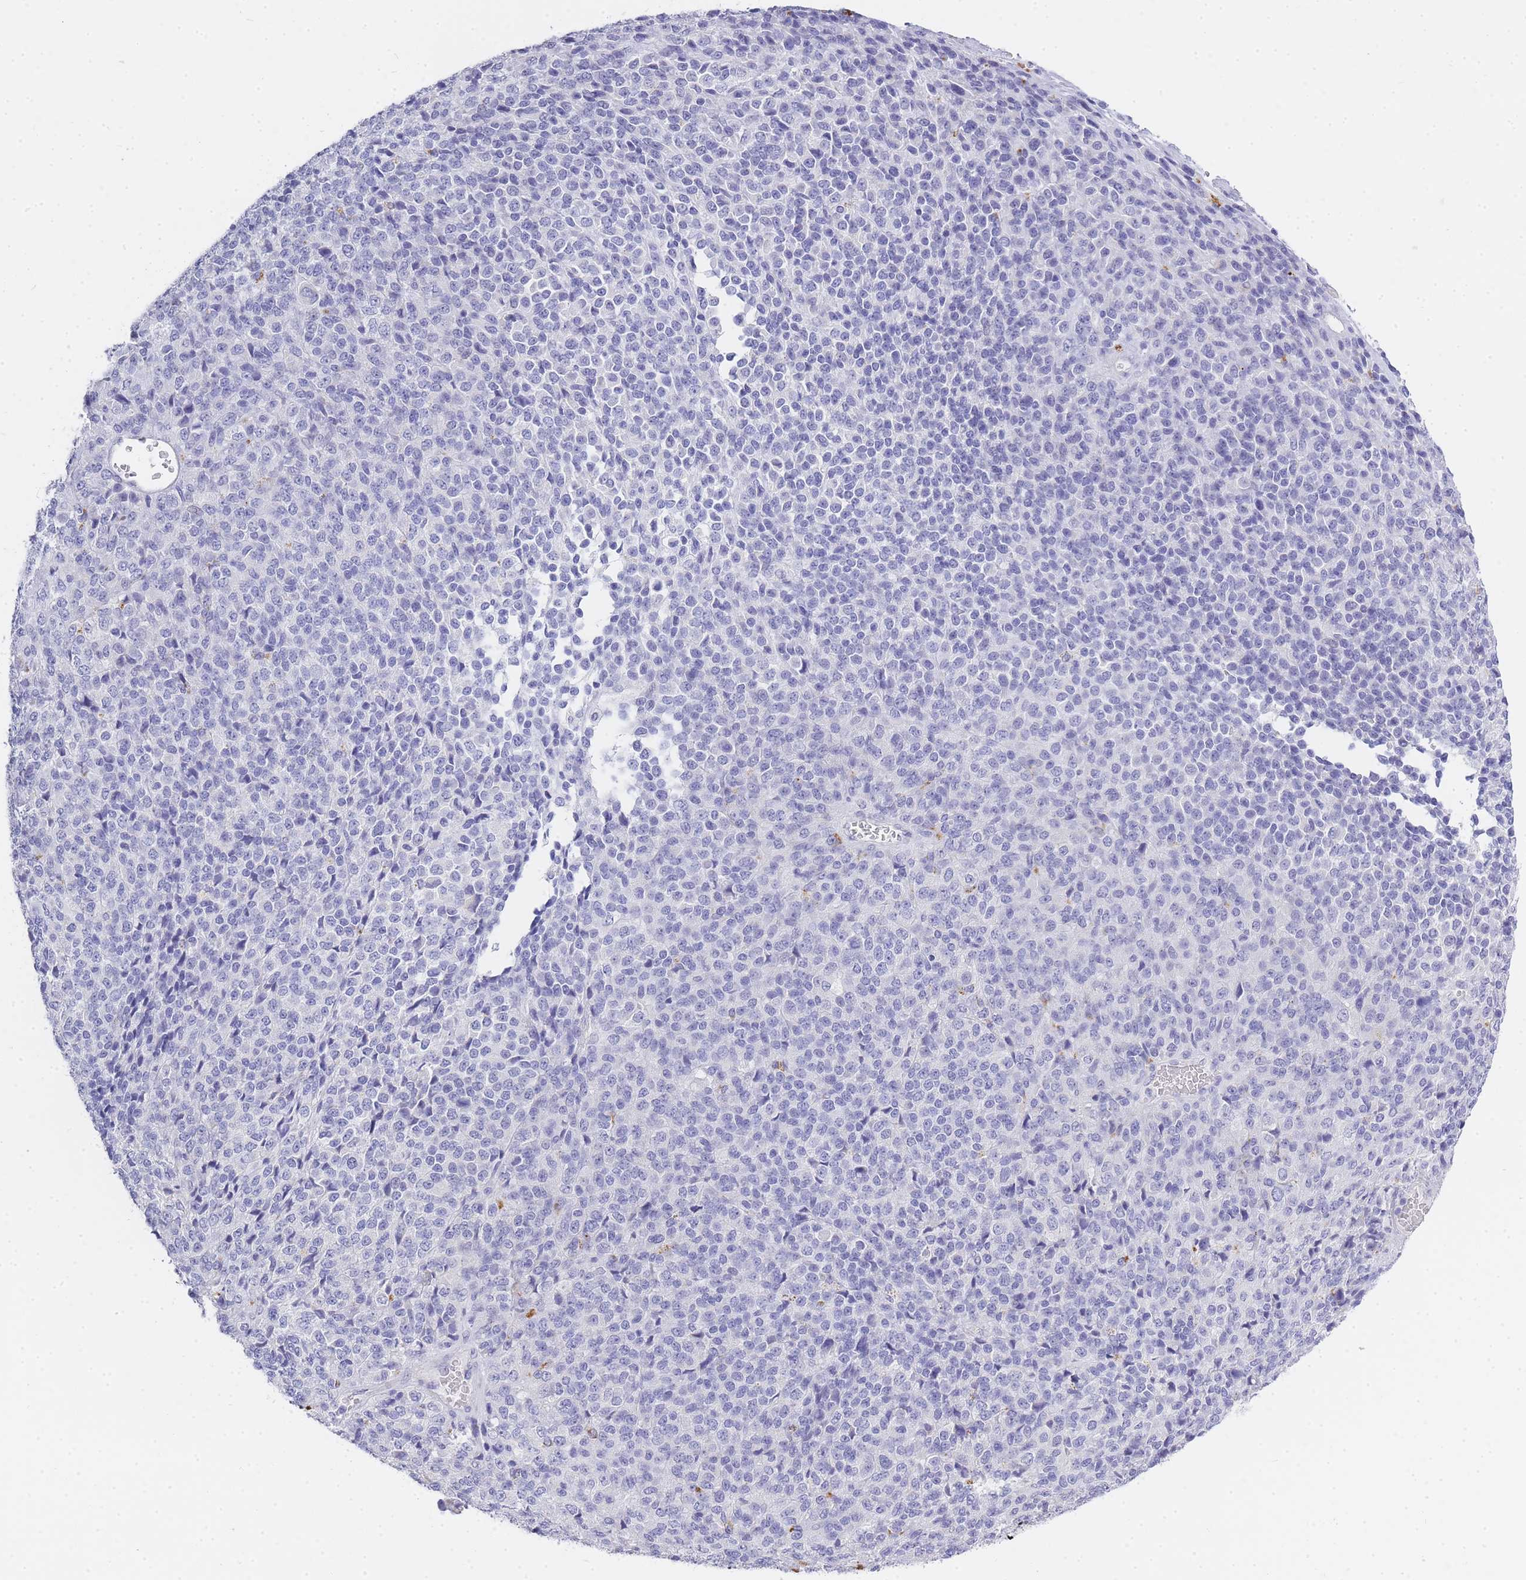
{"staining": {"intensity": "negative", "quantity": "none", "location": "none"}, "tissue": "melanoma", "cell_type": "Tumor cells", "image_type": "cancer", "snomed": [{"axis": "morphology", "description": "Malignant melanoma, Metastatic site"}, {"axis": "topography", "description": "Brain"}], "caption": "Immunohistochemistry (IHC) of human melanoma displays no positivity in tumor cells.", "gene": "RHO", "patient": {"sex": "female", "age": 56}}